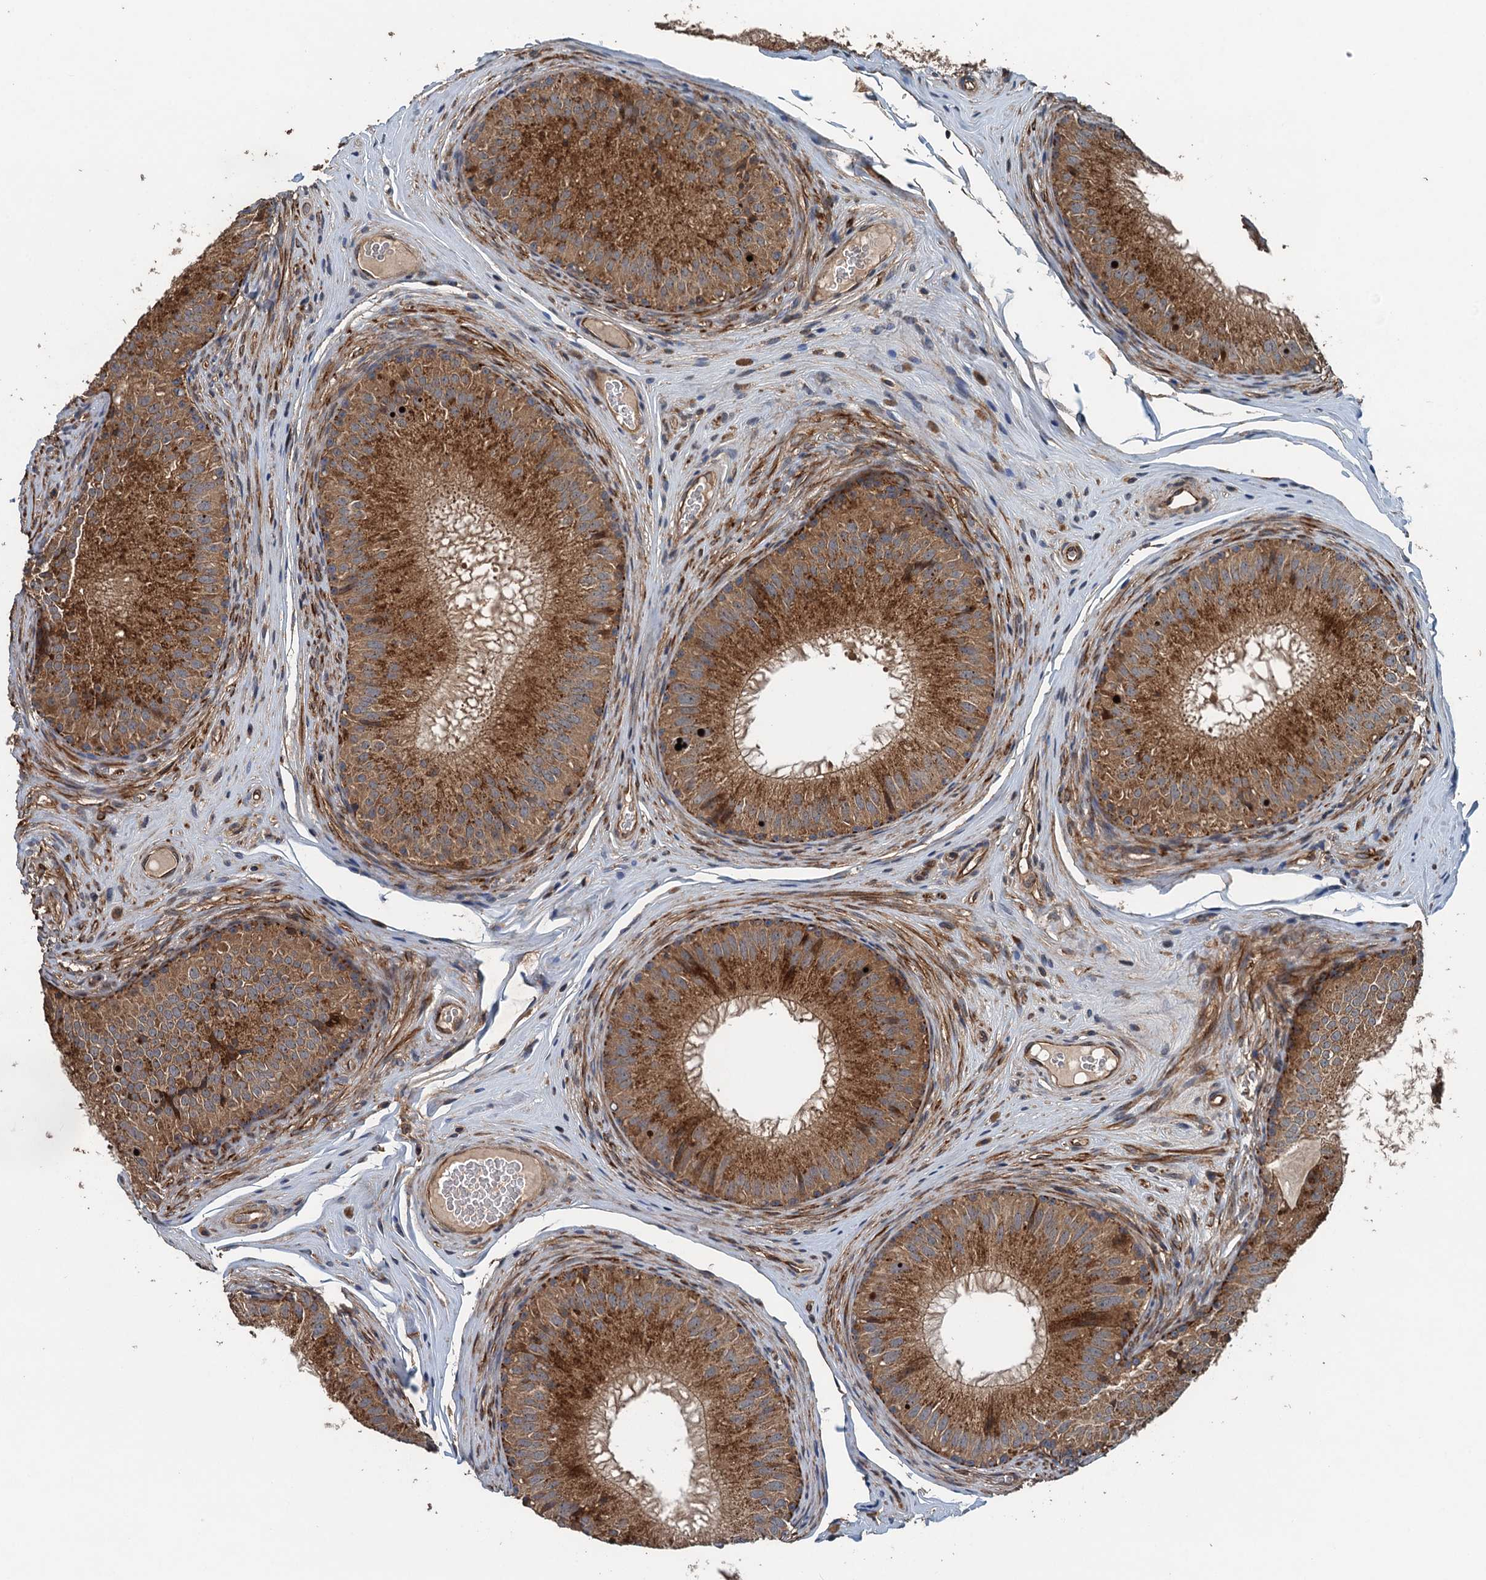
{"staining": {"intensity": "strong", "quantity": "25%-75%", "location": "cytoplasmic/membranous"}, "tissue": "epididymis", "cell_type": "Glandular cells", "image_type": "normal", "snomed": [{"axis": "morphology", "description": "Normal tissue, NOS"}, {"axis": "topography", "description": "Epididymis"}], "caption": "IHC (DAB (3,3'-diaminobenzidine)) staining of unremarkable epididymis exhibits strong cytoplasmic/membranous protein staining in approximately 25%-75% of glandular cells.", "gene": "BORCS5", "patient": {"sex": "male", "age": 32}}